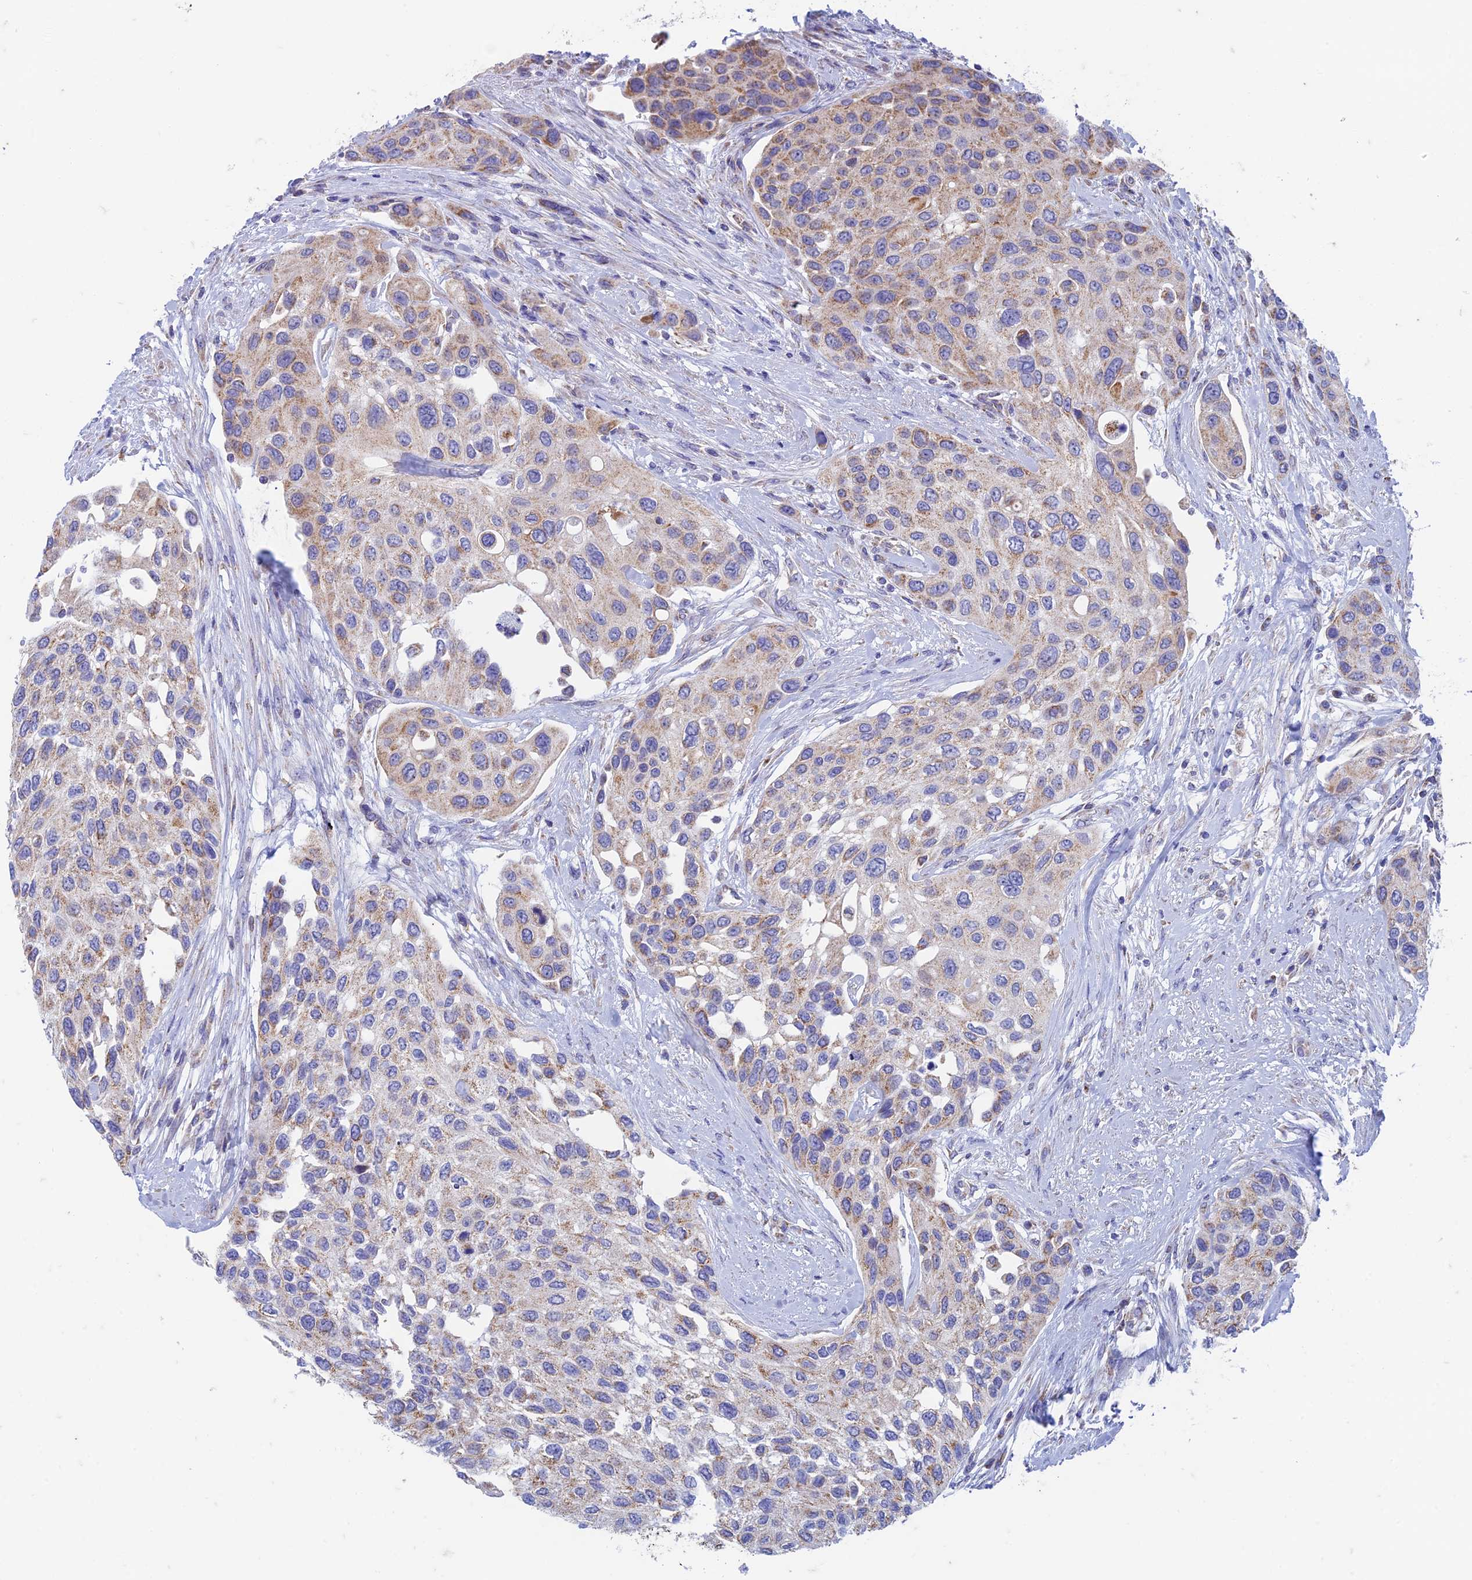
{"staining": {"intensity": "weak", "quantity": "25%-75%", "location": "cytoplasmic/membranous"}, "tissue": "urothelial cancer", "cell_type": "Tumor cells", "image_type": "cancer", "snomed": [{"axis": "morphology", "description": "Normal tissue, NOS"}, {"axis": "morphology", "description": "Urothelial carcinoma, High grade"}, {"axis": "topography", "description": "Vascular tissue"}, {"axis": "topography", "description": "Urinary bladder"}], "caption": "Immunohistochemical staining of human high-grade urothelial carcinoma demonstrates weak cytoplasmic/membranous protein expression in about 25%-75% of tumor cells.", "gene": "ZNF181", "patient": {"sex": "female", "age": 56}}